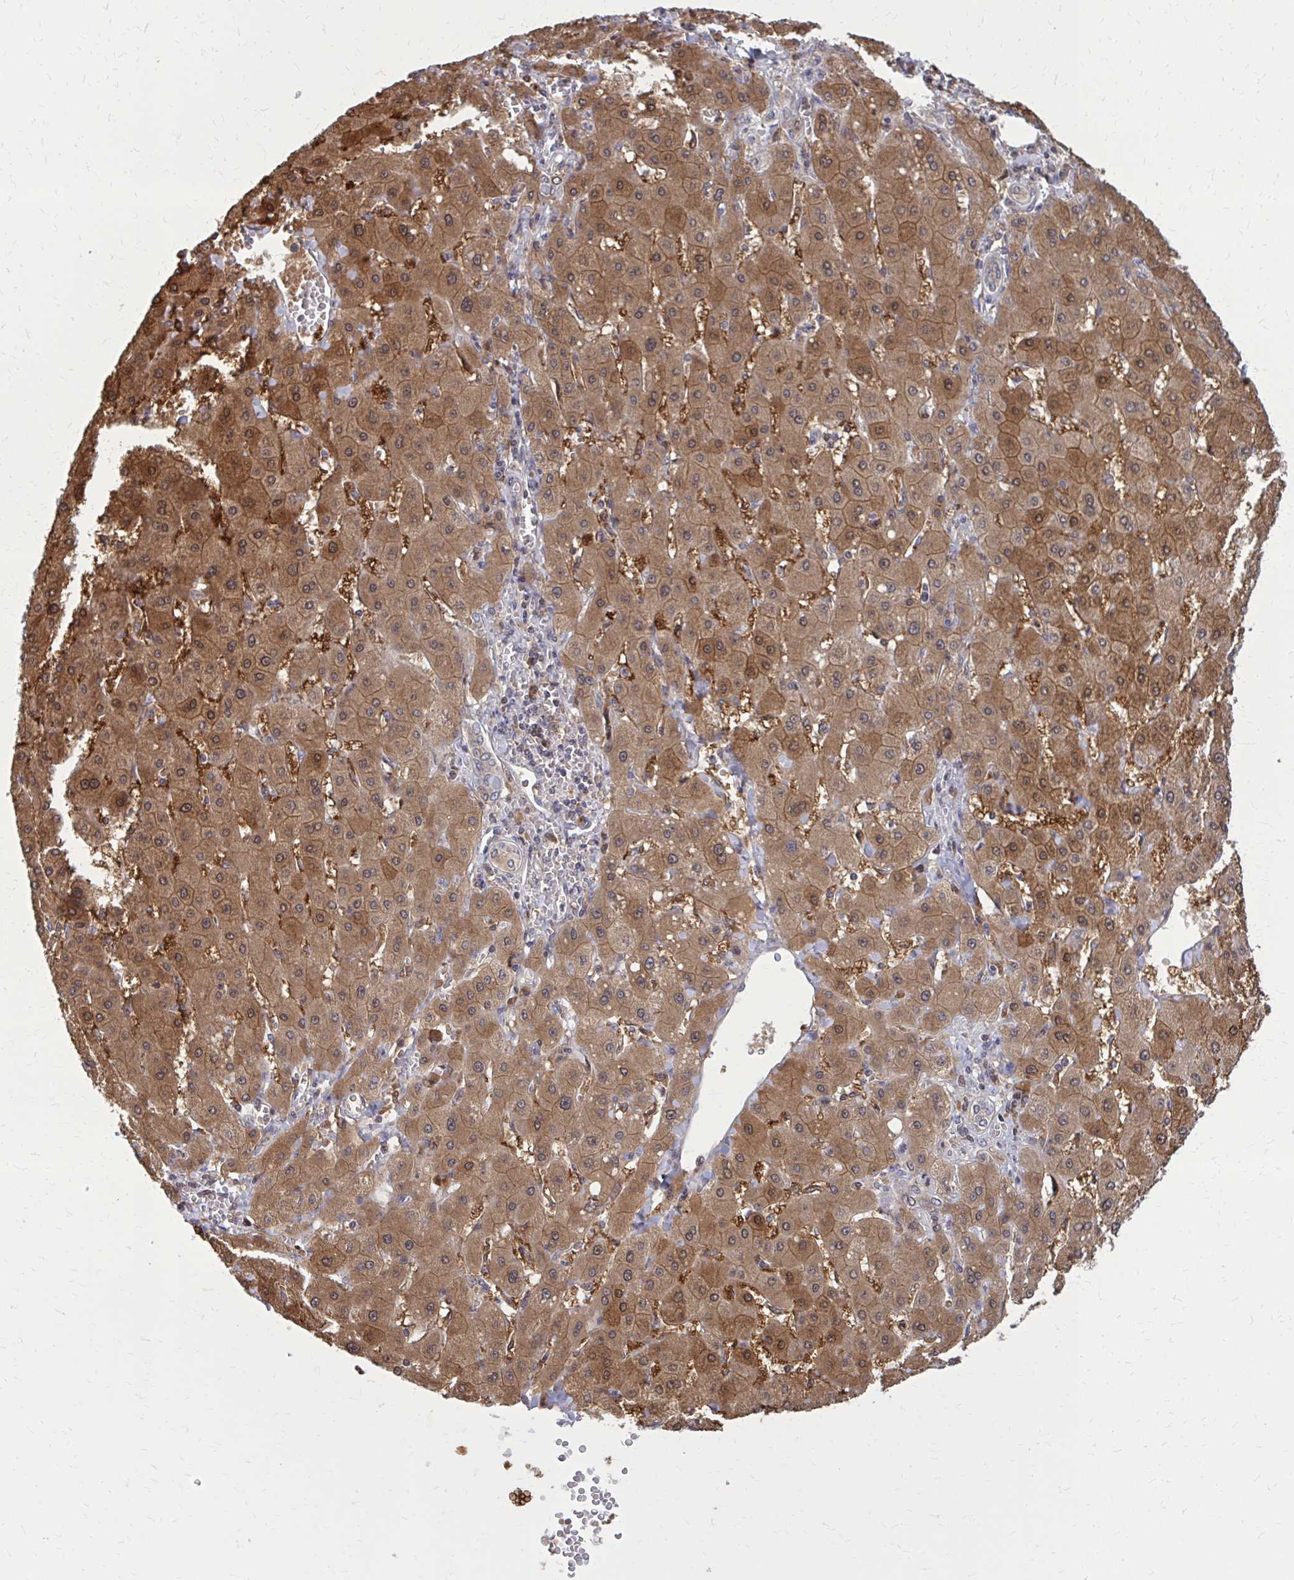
{"staining": {"intensity": "moderate", "quantity": ">75%", "location": "cytoplasmic/membranous"}, "tissue": "liver cancer", "cell_type": "Tumor cells", "image_type": "cancer", "snomed": [{"axis": "morphology", "description": "Carcinoma, Hepatocellular, NOS"}, {"axis": "topography", "description": "Liver"}], "caption": "Tumor cells show medium levels of moderate cytoplasmic/membranous positivity in approximately >75% of cells in liver hepatocellular carcinoma.", "gene": "DBI", "patient": {"sex": "male", "age": 72}}